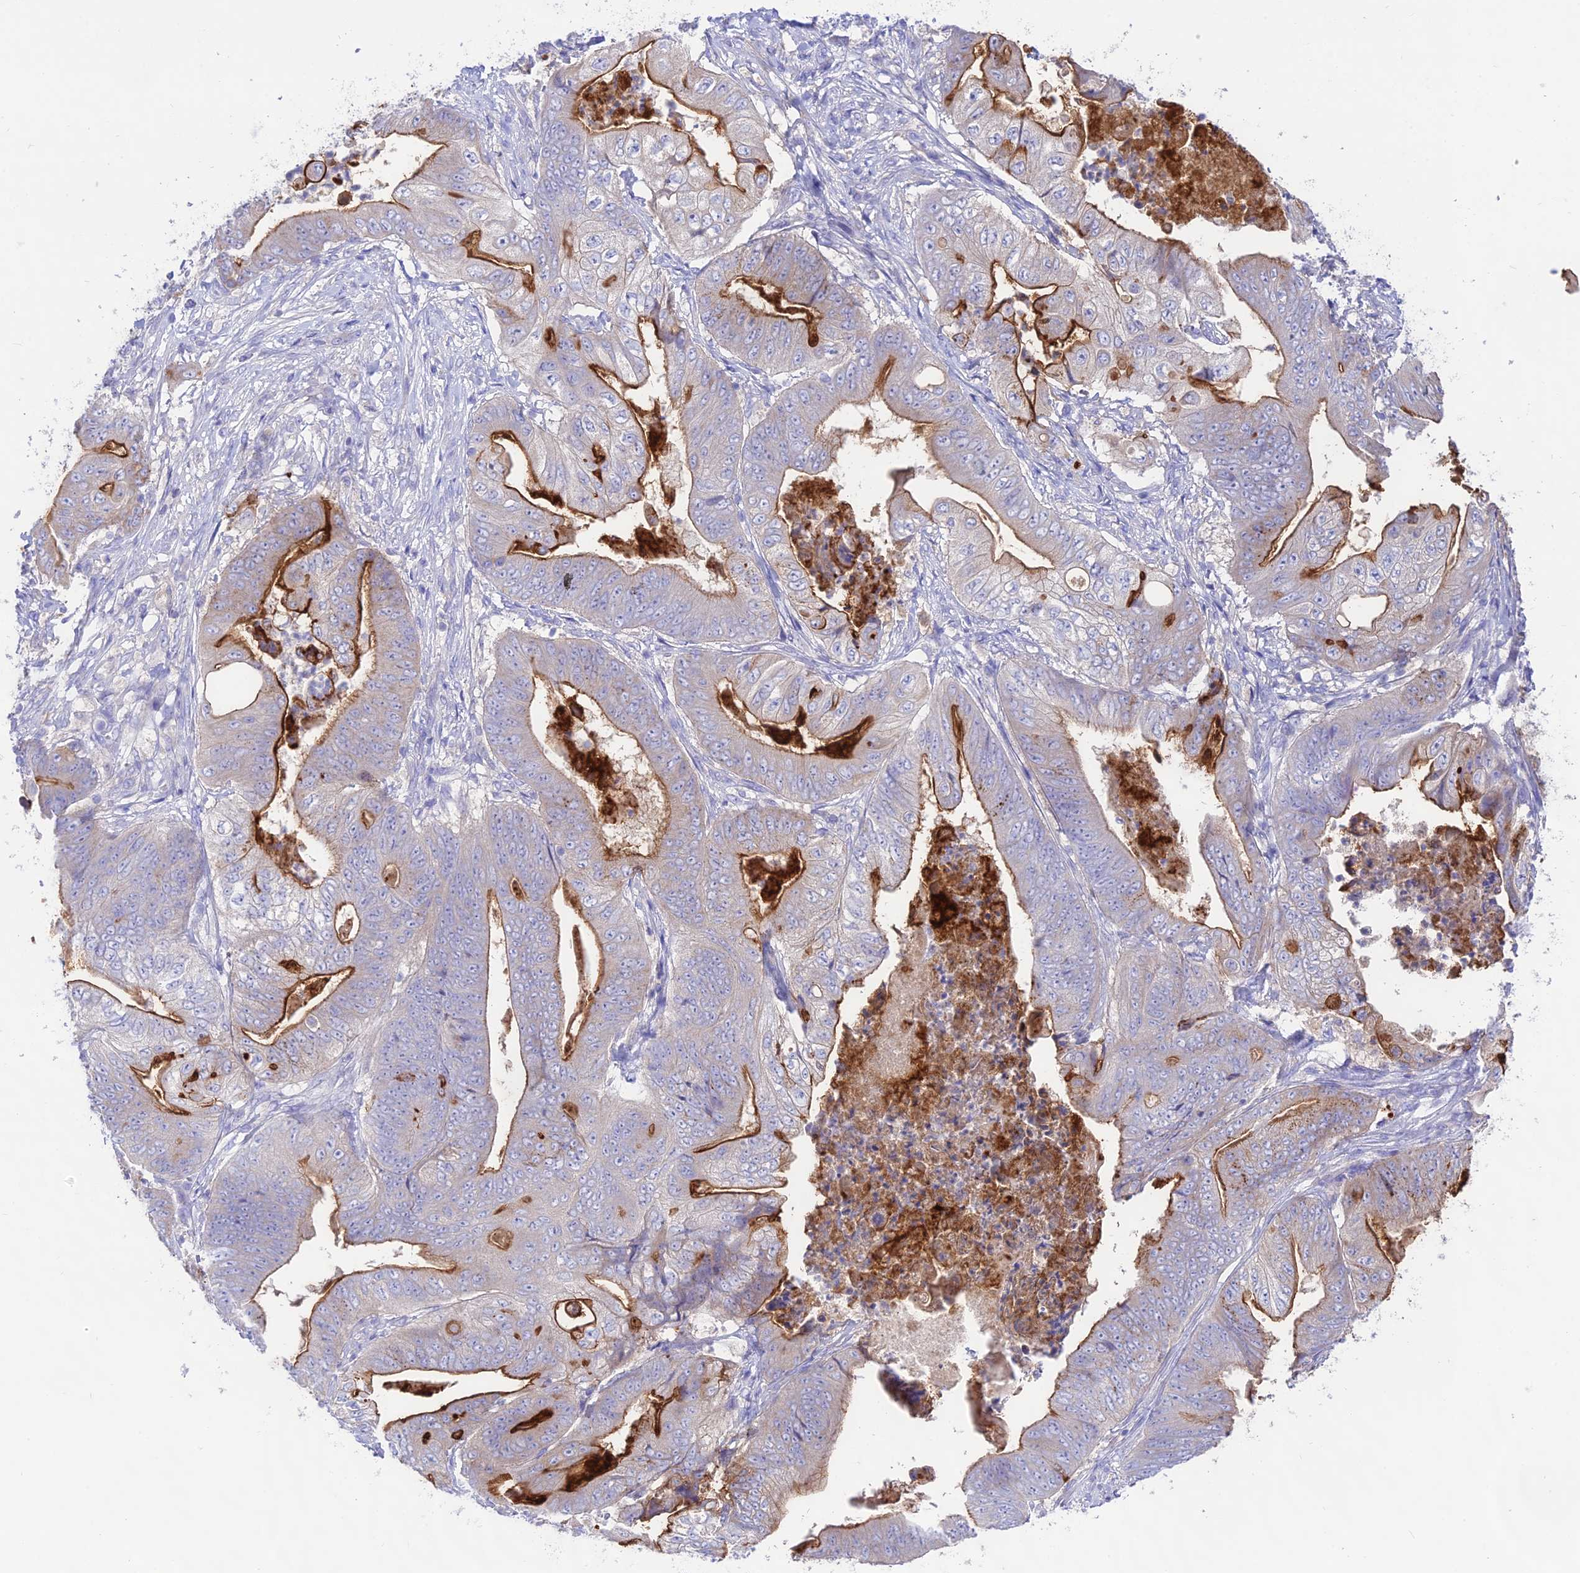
{"staining": {"intensity": "moderate", "quantity": "25%-75%", "location": "cytoplasmic/membranous"}, "tissue": "stomach cancer", "cell_type": "Tumor cells", "image_type": "cancer", "snomed": [{"axis": "morphology", "description": "Adenocarcinoma, NOS"}, {"axis": "topography", "description": "Stomach"}], "caption": "Immunohistochemistry histopathology image of human stomach cancer stained for a protein (brown), which demonstrates medium levels of moderate cytoplasmic/membranous staining in approximately 25%-75% of tumor cells.", "gene": "NLRP9", "patient": {"sex": "male", "age": 62}}